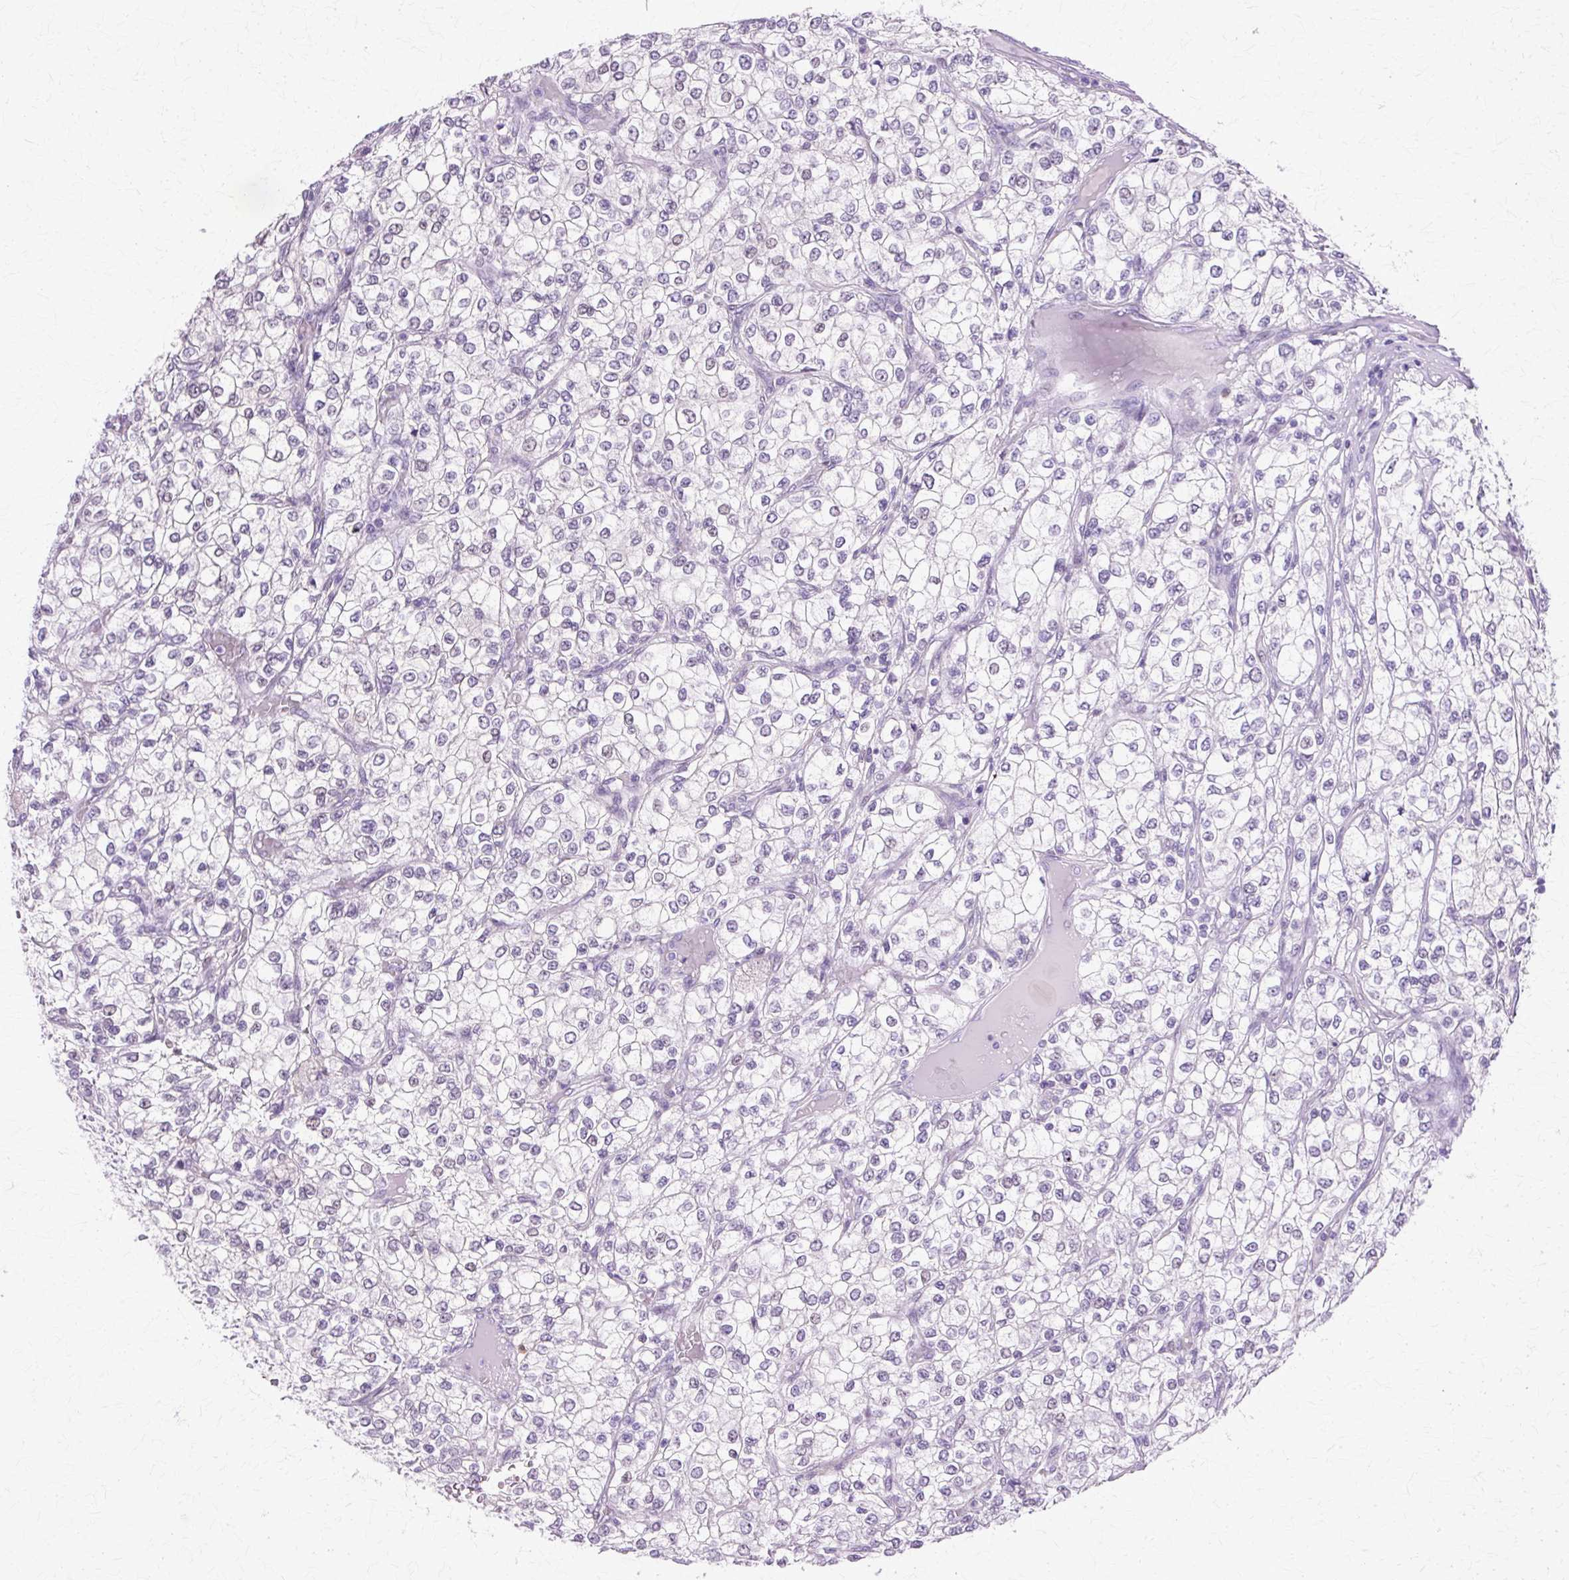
{"staining": {"intensity": "negative", "quantity": "none", "location": "none"}, "tissue": "renal cancer", "cell_type": "Tumor cells", "image_type": "cancer", "snomed": [{"axis": "morphology", "description": "Adenocarcinoma, NOS"}, {"axis": "topography", "description": "Kidney"}], "caption": "Tumor cells are negative for brown protein staining in renal adenocarcinoma.", "gene": "HSPA8", "patient": {"sex": "male", "age": 80}}